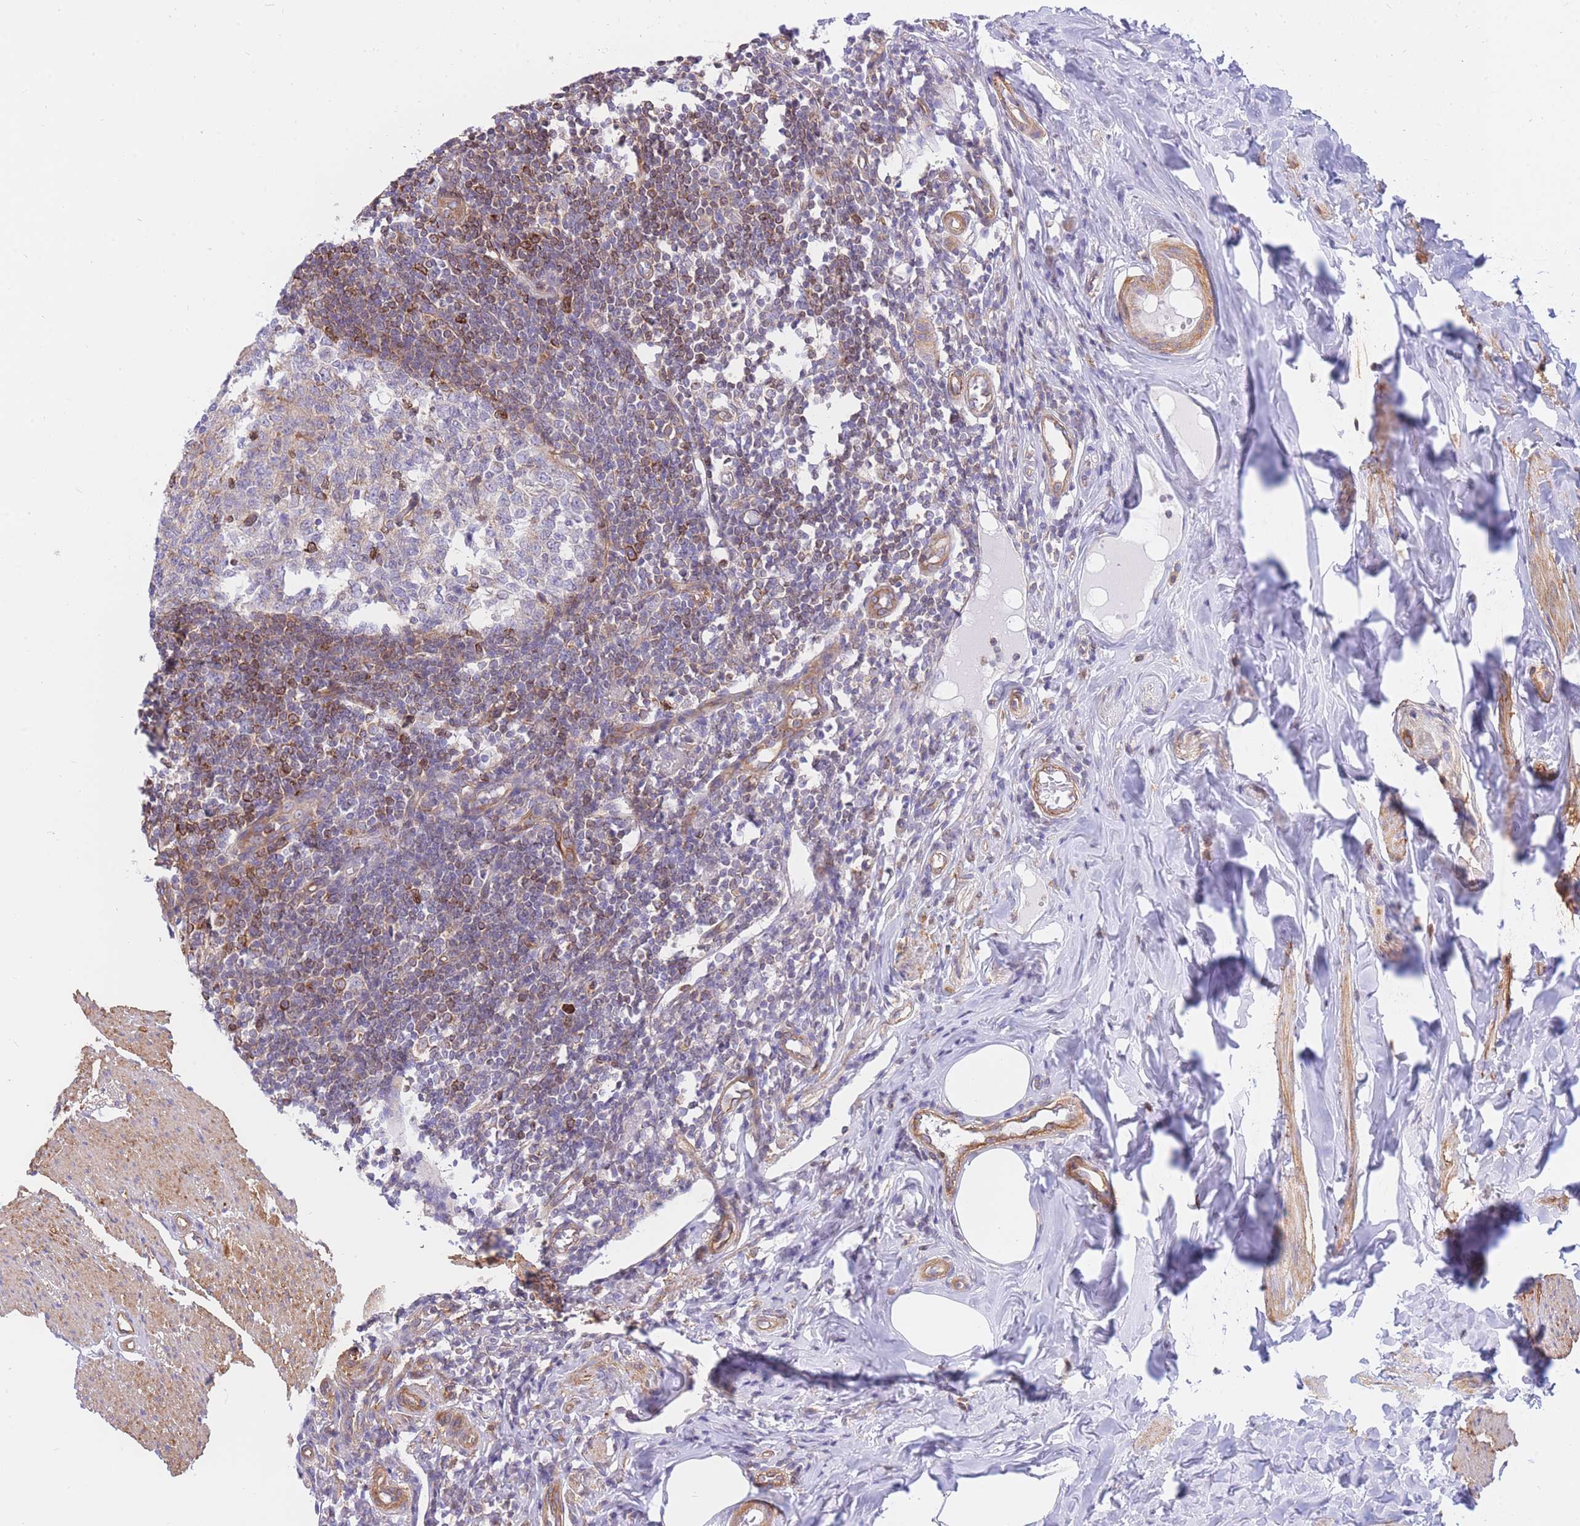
{"staining": {"intensity": "moderate", "quantity": ">75%", "location": "cytoplasmic/membranous"}, "tissue": "appendix", "cell_type": "Glandular cells", "image_type": "normal", "snomed": [{"axis": "morphology", "description": "Normal tissue, NOS"}, {"axis": "topography", "description": "Appendix"}], "caption": "Appendix was stained to show a protein in brown. There is medium levels of moderate cytoplasmic/membranous expression in approximately >75% of glandular cells. Immunohistochemistry stains the protein of interest in brown and the nuclei are stained blue.", "gene": "REM1", "patient": {"sex": "female", "age": 33}}